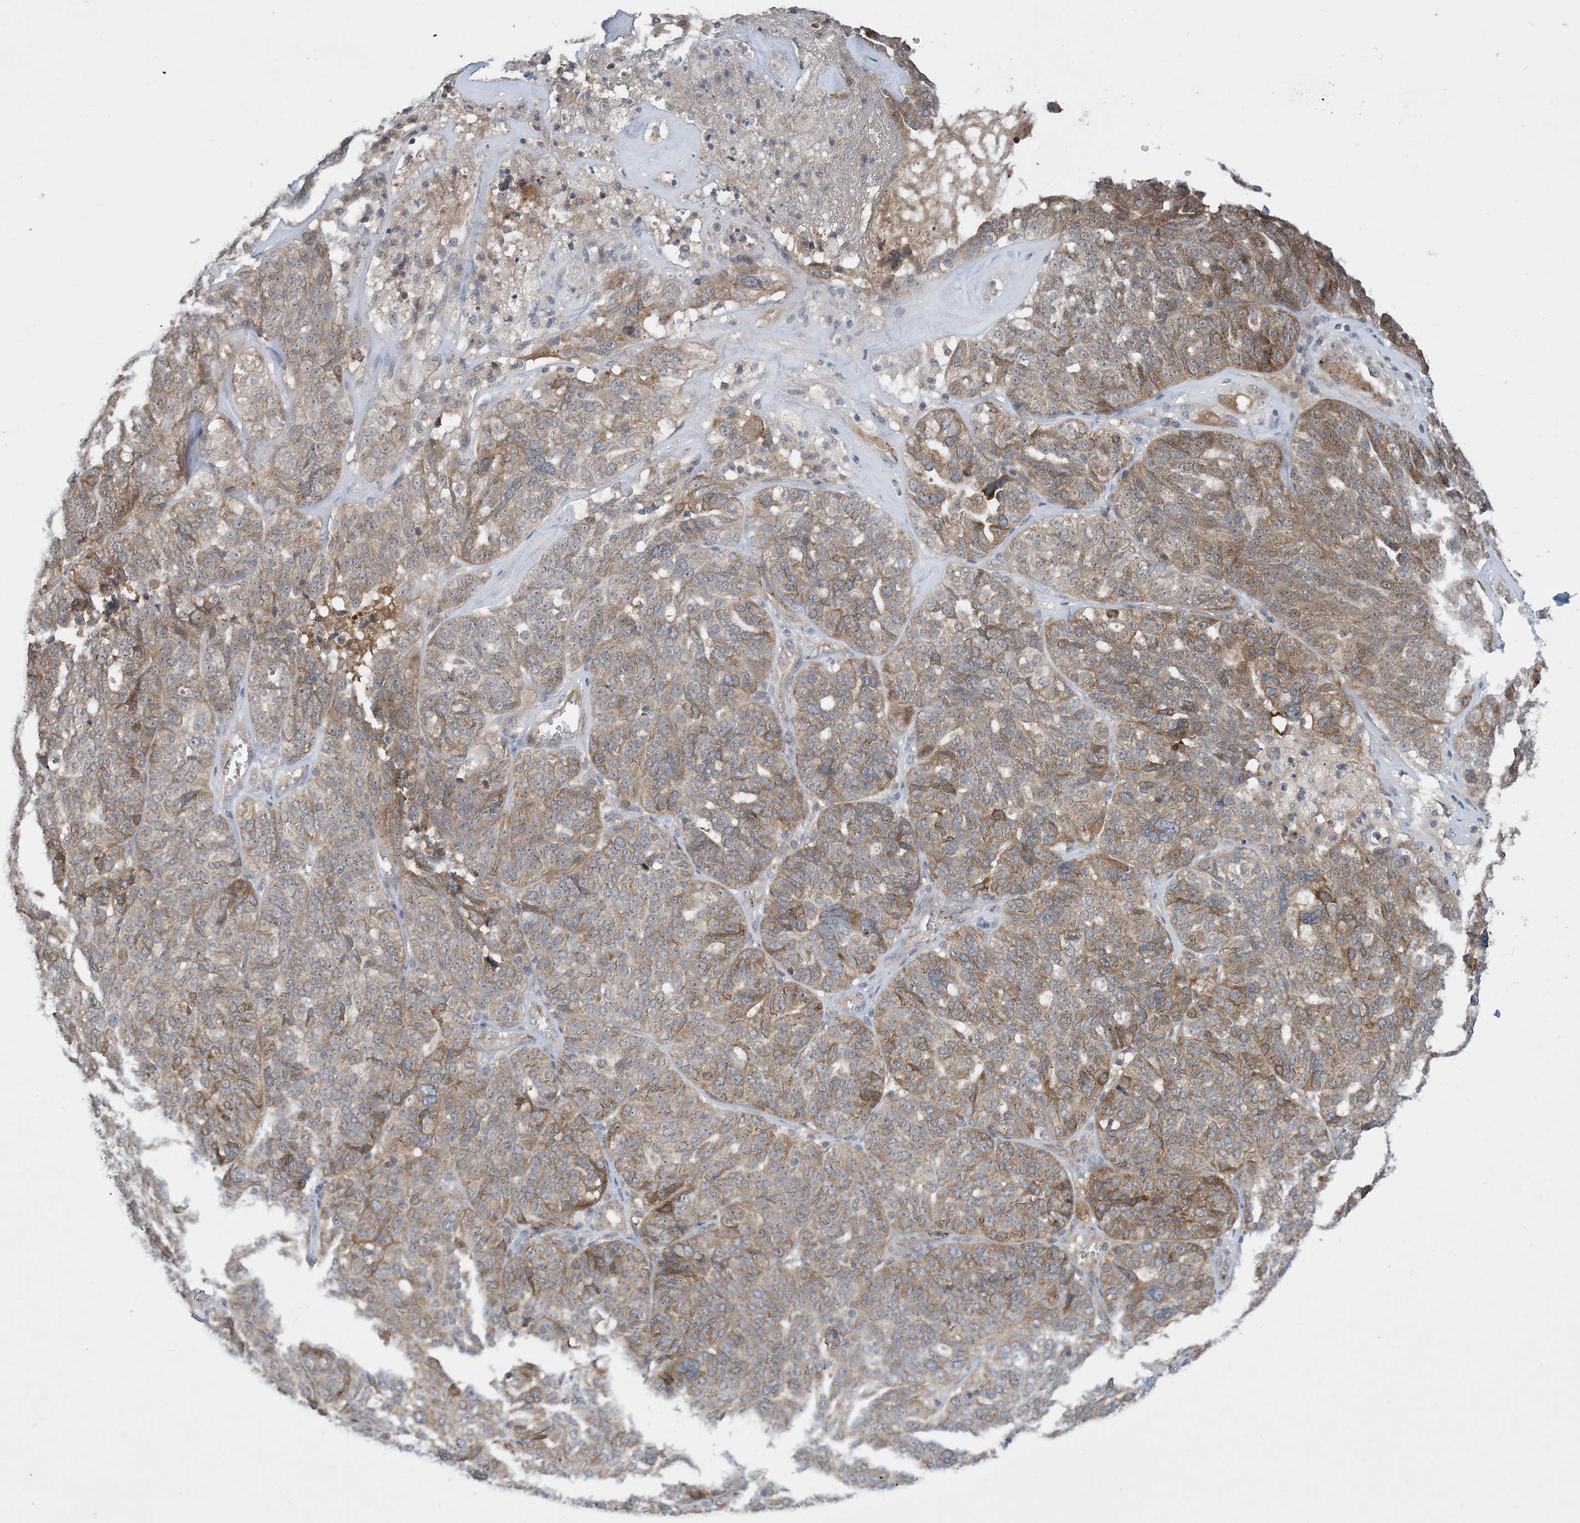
{"staining": {"intensity": "moderate", "quantity": ">75%", "location": "cytoplasmic/membranous"}, "tissue": "ovarian cancer", "cell_type": "Tumor cells", "image_type": "cancer", "snomed": [{"axis": "morphology", "description": "Cystadenocarcinoma, serous, NOS"}, {"axis": "topography", "description": "Ovary"}], "caption": "Approximately >75% of tumor cells in ovarian serous cystadenocarcinoma reveal moderate cytoplasmic/membranous protein staining as visualized by brown immunohistochemical staining.", "gene": "TINAG", "patient": {"sex": "female", "age": 59}}